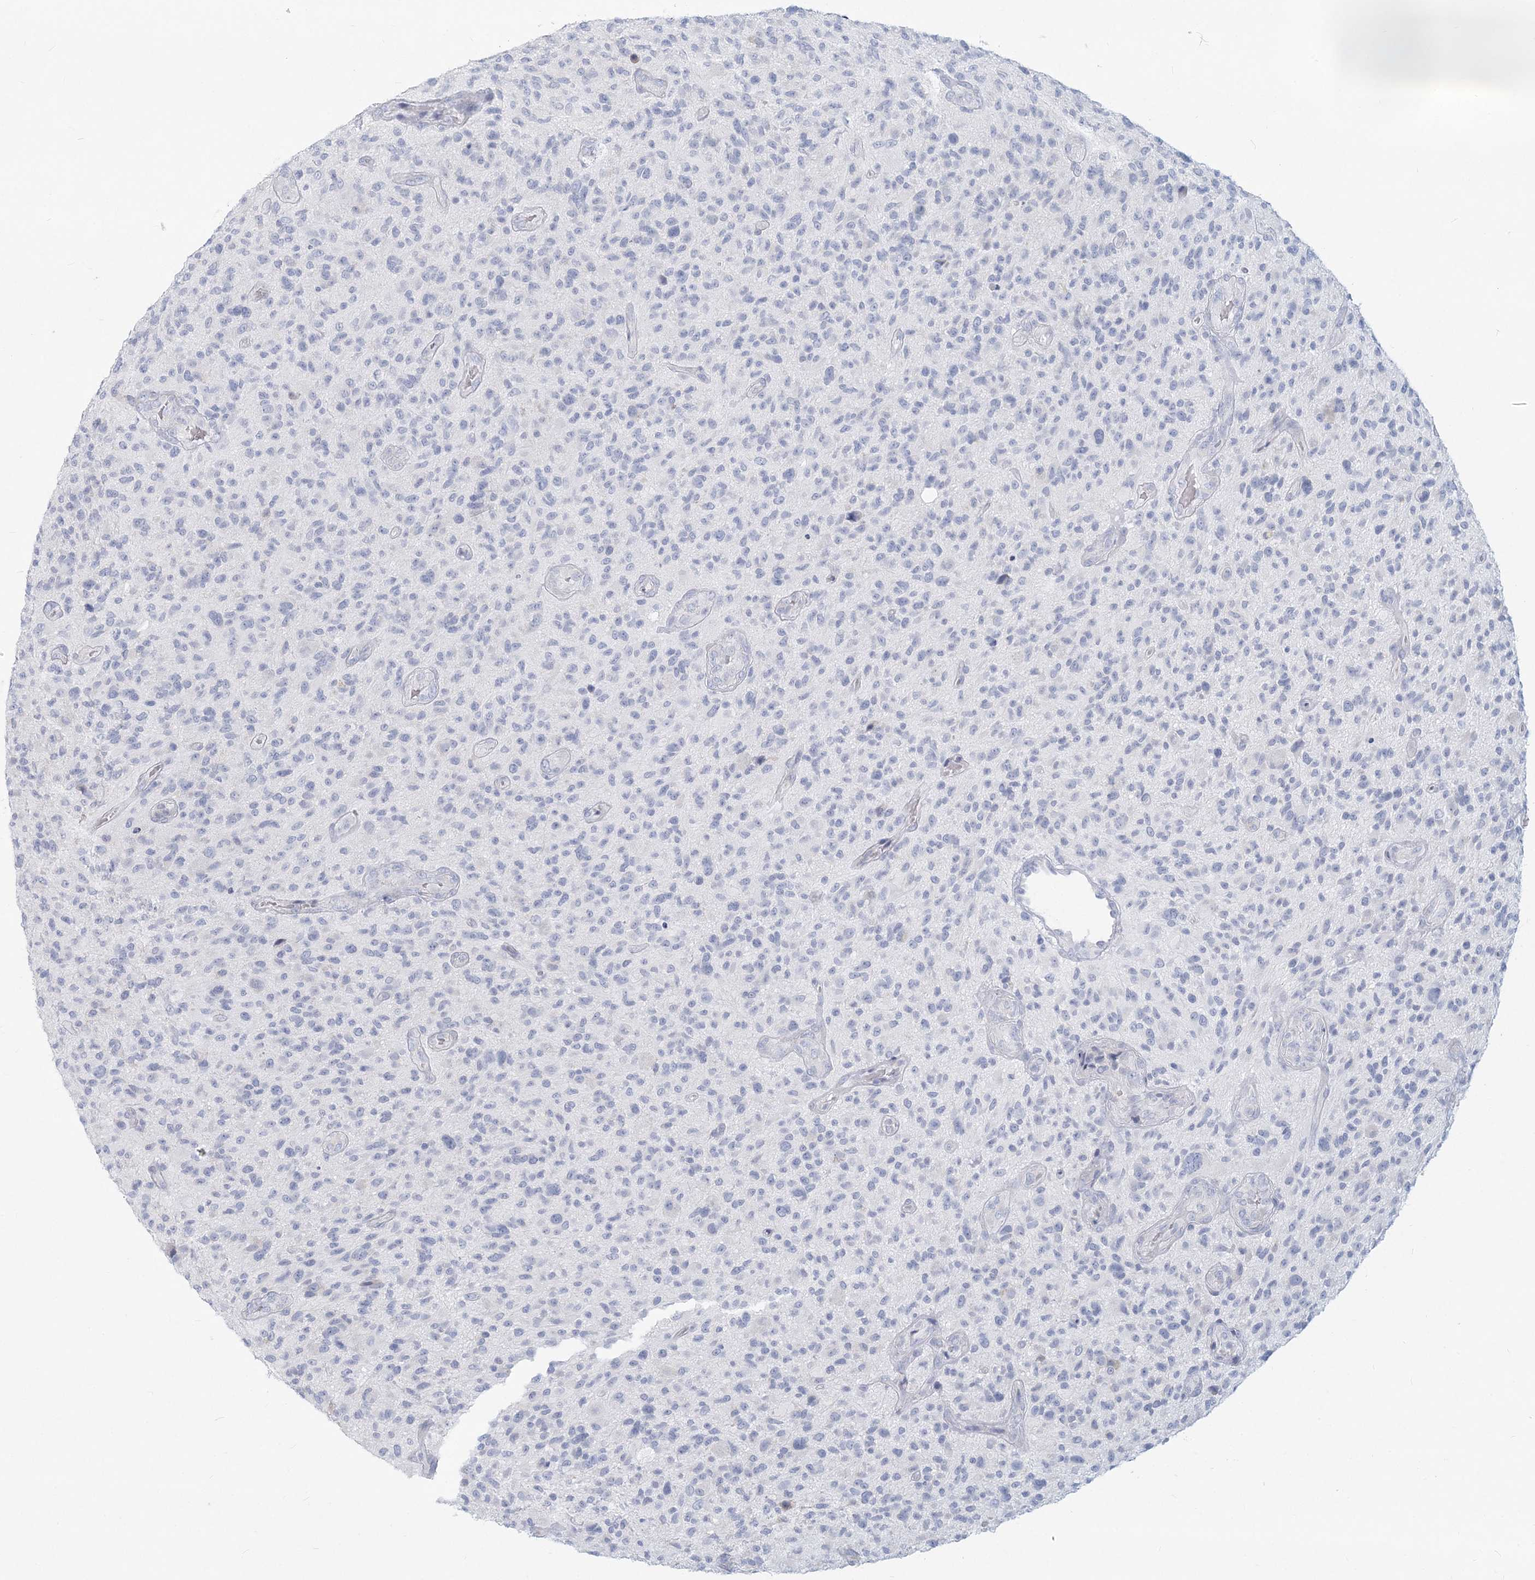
{"staining": {"intensity": "negative", "quantity": "none", "location": "none"}, "tissue": "glioma", "cell_type": "Tumor cells", "image_type": "cancer", "snomed": [{"axis": "morphology", "description": "Glioma, malignant, High grade"}, {"axis": "topography", "description": "Brain"}], "caption": "Protein analysis of glioma shows no significant staining in tumor cells. (DAB immunohistochemistry (IHC) with hematoxylin counter stain).", "gene": "CSN1S1", "patient": {"sex": "male", "age": 47}}